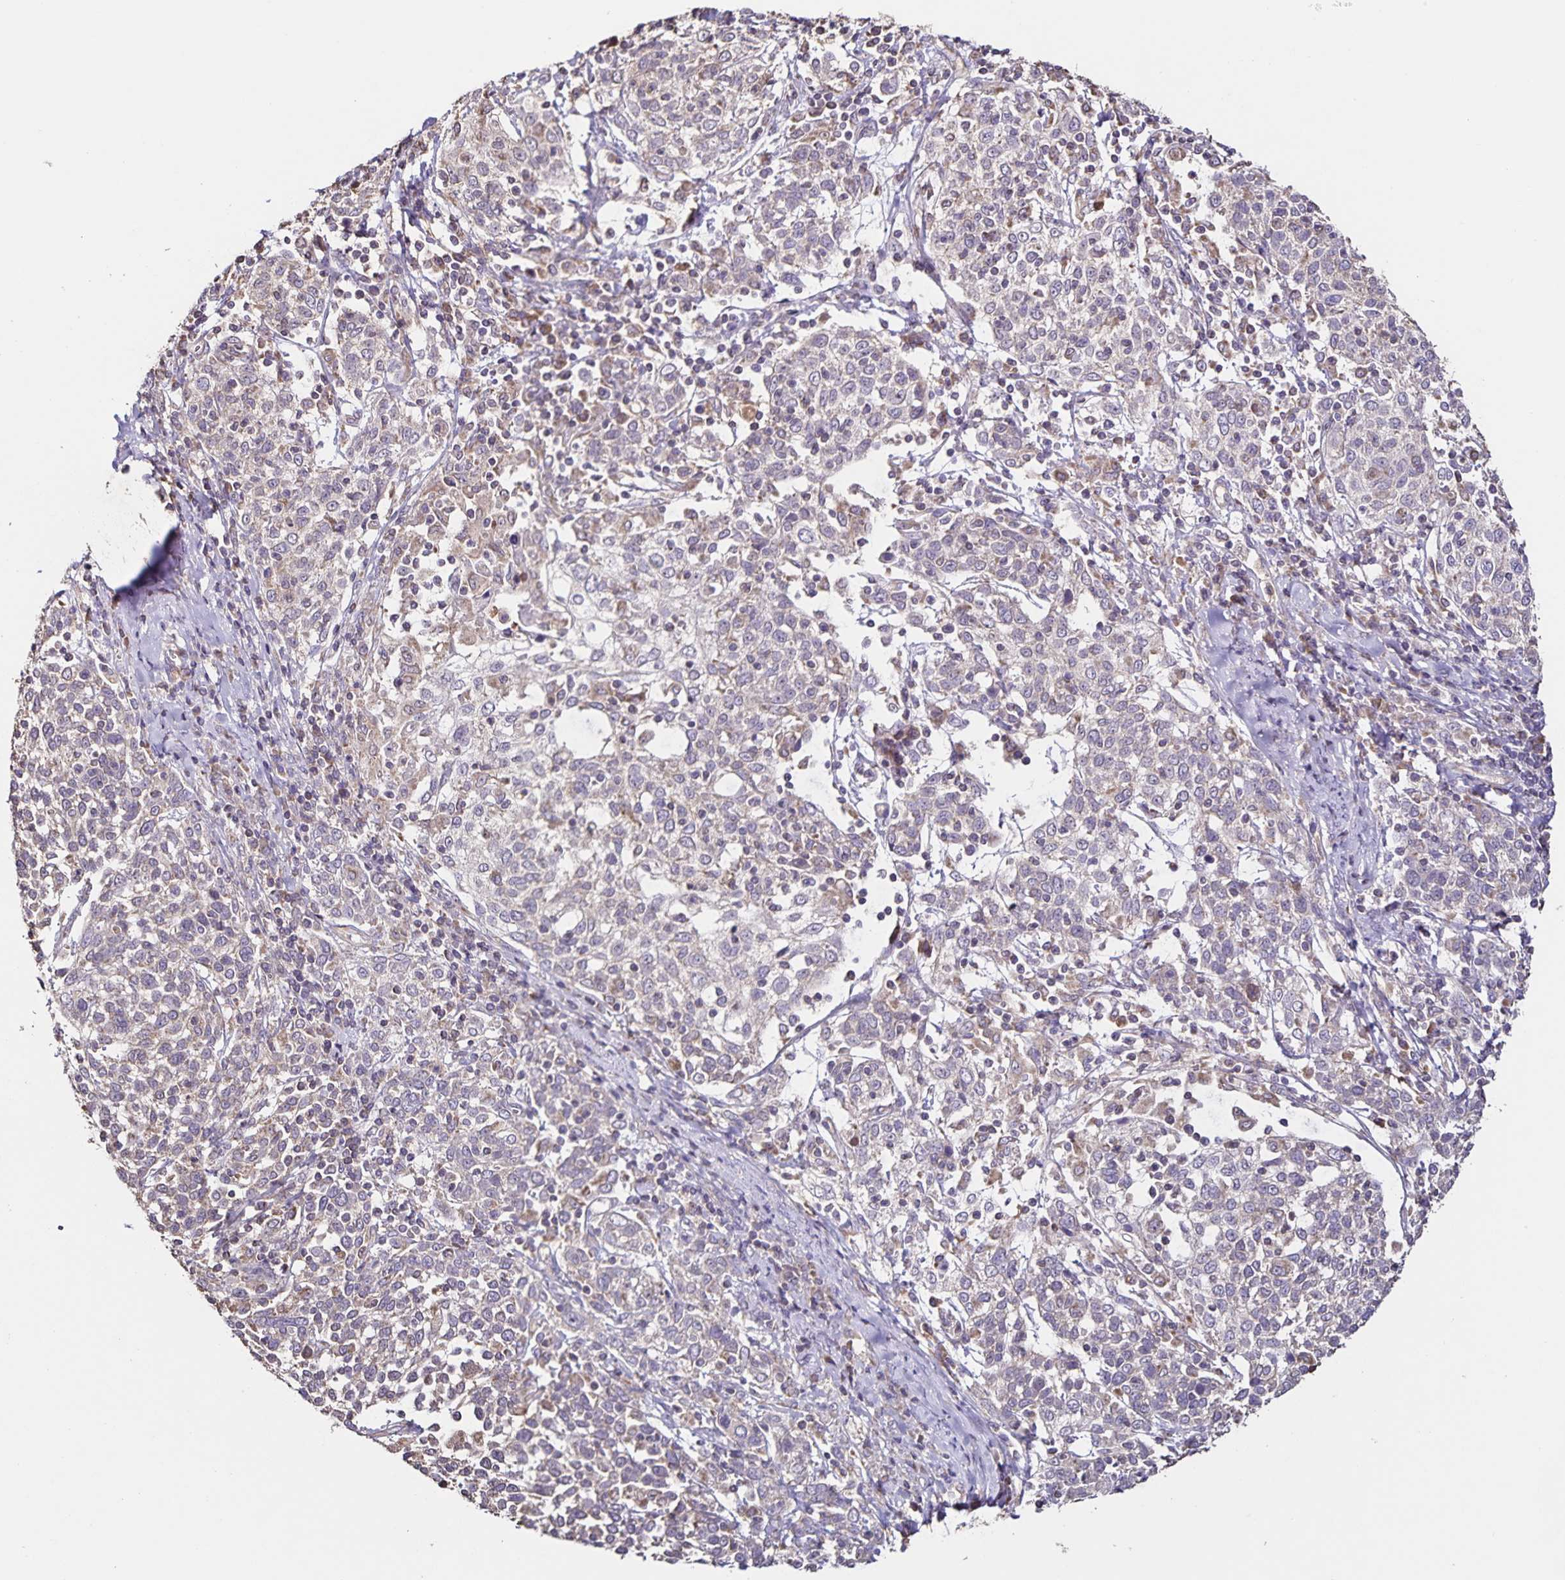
{"staining": {"intensity": "negative", "quantity": "none", "location": "none"}, "tissue": "cervical cancer", "cell_type": "Tumor cells", "image_type": "cancer", "snomed": [{"axis": "morphology", "description": "Squamous cell carcinoma, NOS"}, {"axis": "topography", "description": "Cervix"}], "caption": "Histopathology image shows no significant protein expression in tumor cells of squamous cell carcinoma (cervical).", "gene": "MAN1A1", "patient": {"sex": "female", "age": 61}}